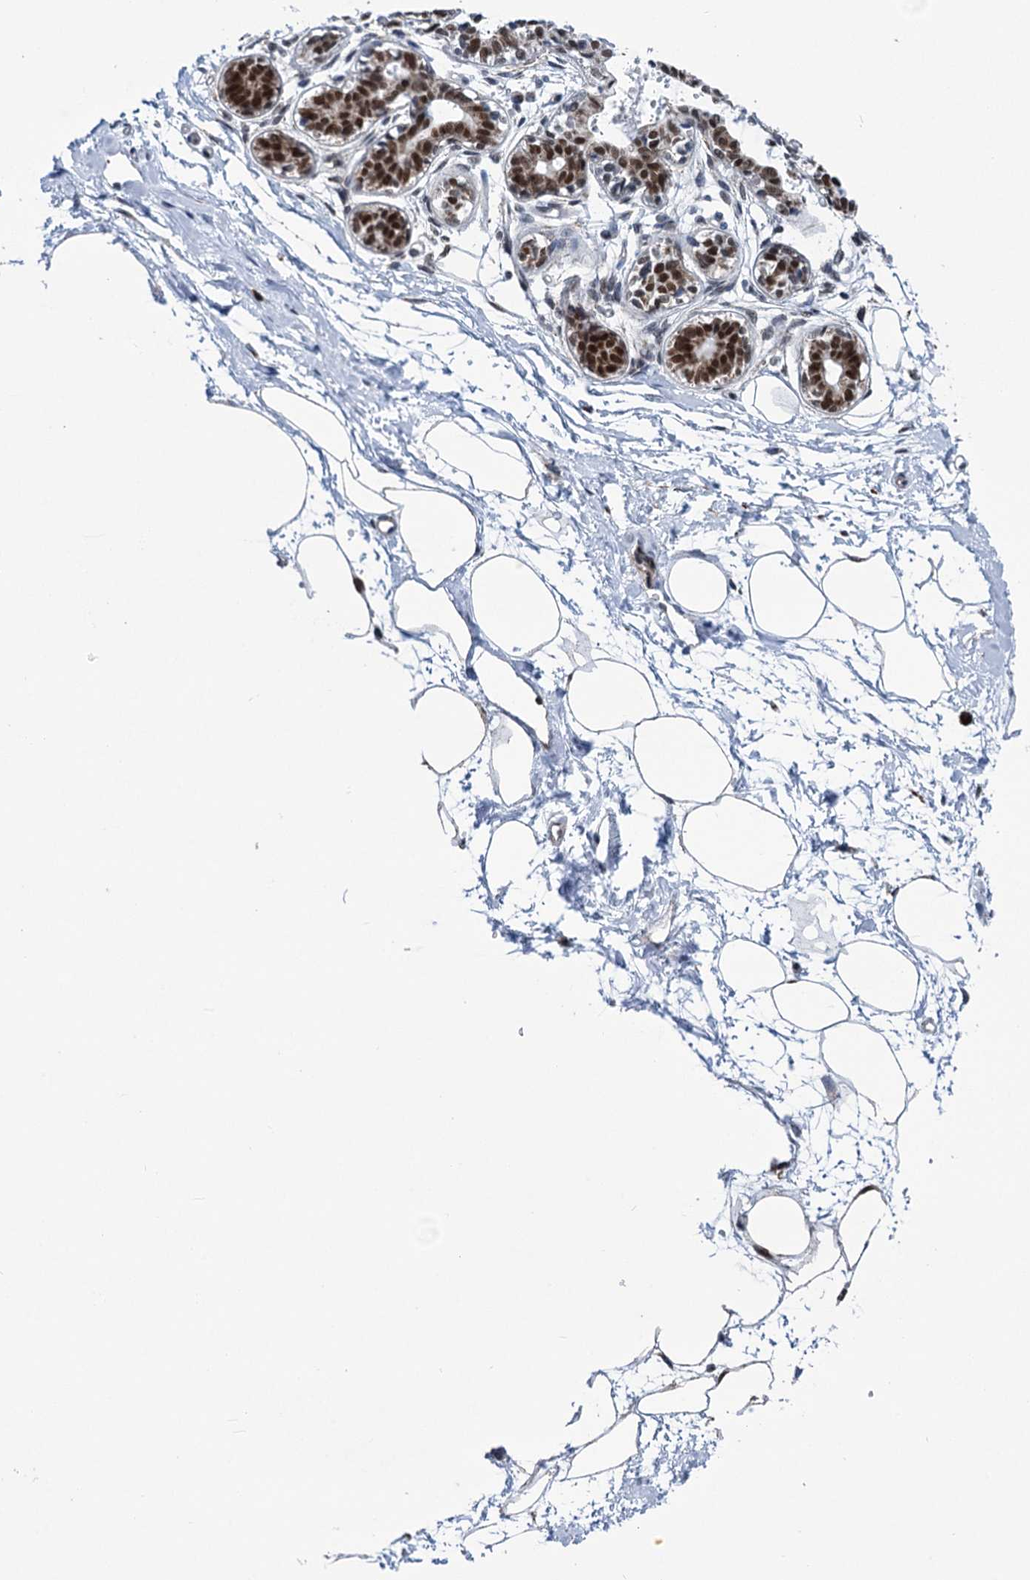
{"staining": {"intensity": "negative", "quantity": "none", "location": "none"}, "tissue": "breast", "cell_type": "Adipocytes", "image_type": "normal", "snomed": [{"axis": "morphology", "description": "Normal tissue, NOS"}, {"axis": "topography", "description": "Breast"}], "caption": "Breast was stained to show a protein in brown. There is no significant staining in adipocytes. (DAB immunohistochemistry (IHC) visualized using brightfield microscopy, high magnification).", "gene": "MORN3", "patient": {"sex": "female", "age": 45}}